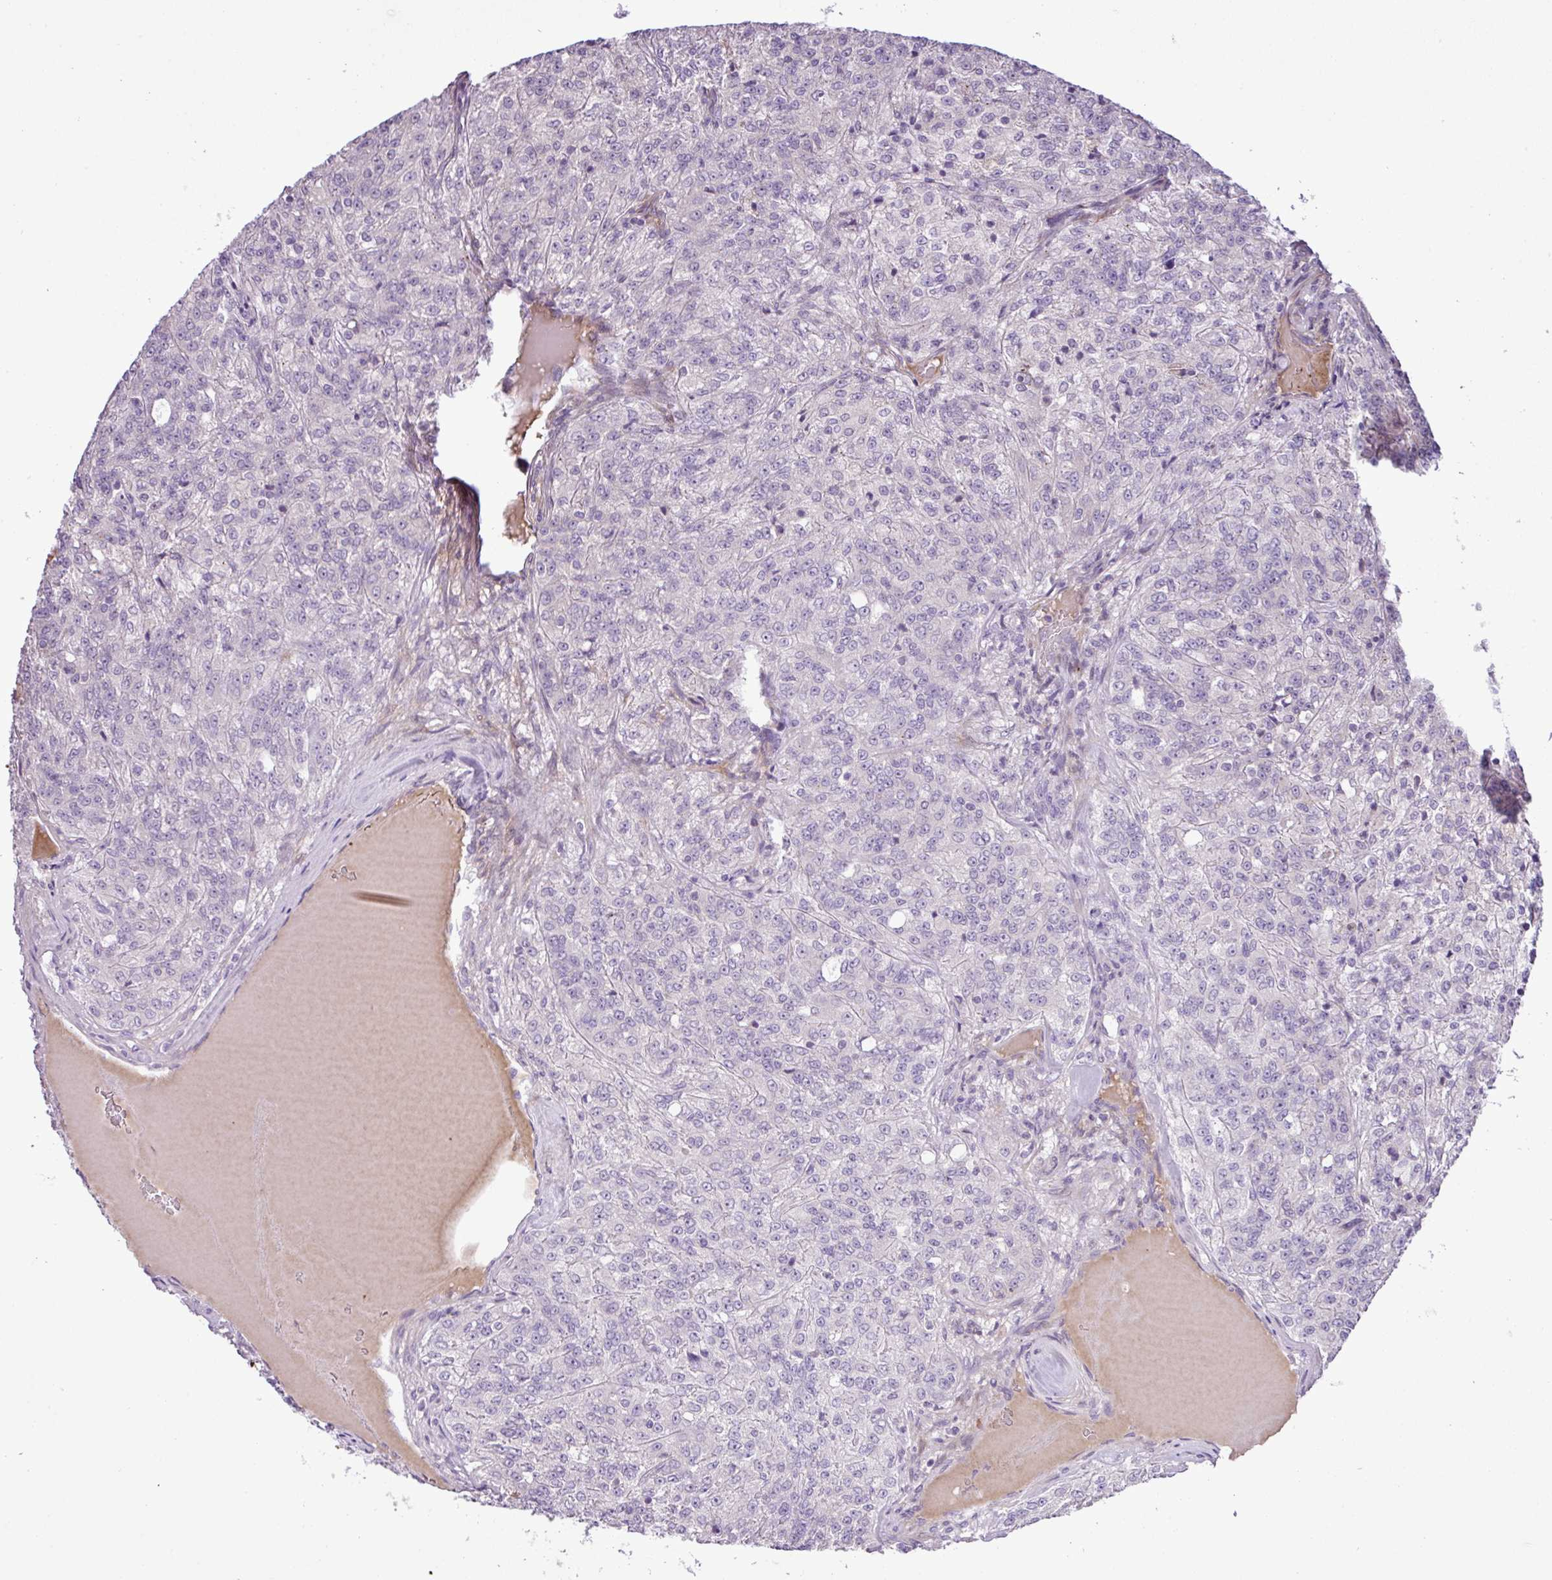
{"staining": {"intensity": "negative", "quantity": "none", "location": "none"}, "tissue": "renal cancer", "cell_type": "Tumor cells", "image_type": "cancer", "snomed": [{"axis": "morphology", "description": "Adenocarcinoma, NOS"}, {"axis": "topography", "description": "Kidney"}], "caption": "Tumor cells show no significant expression in renal adenocarcinoma. Brightfield microscopy of IHC stained with DAB (brown) and hematoxylin (blue), captured at high magnification.", "gene": "DNAJB13", "patient": {"sex": "female", "age": 63}}